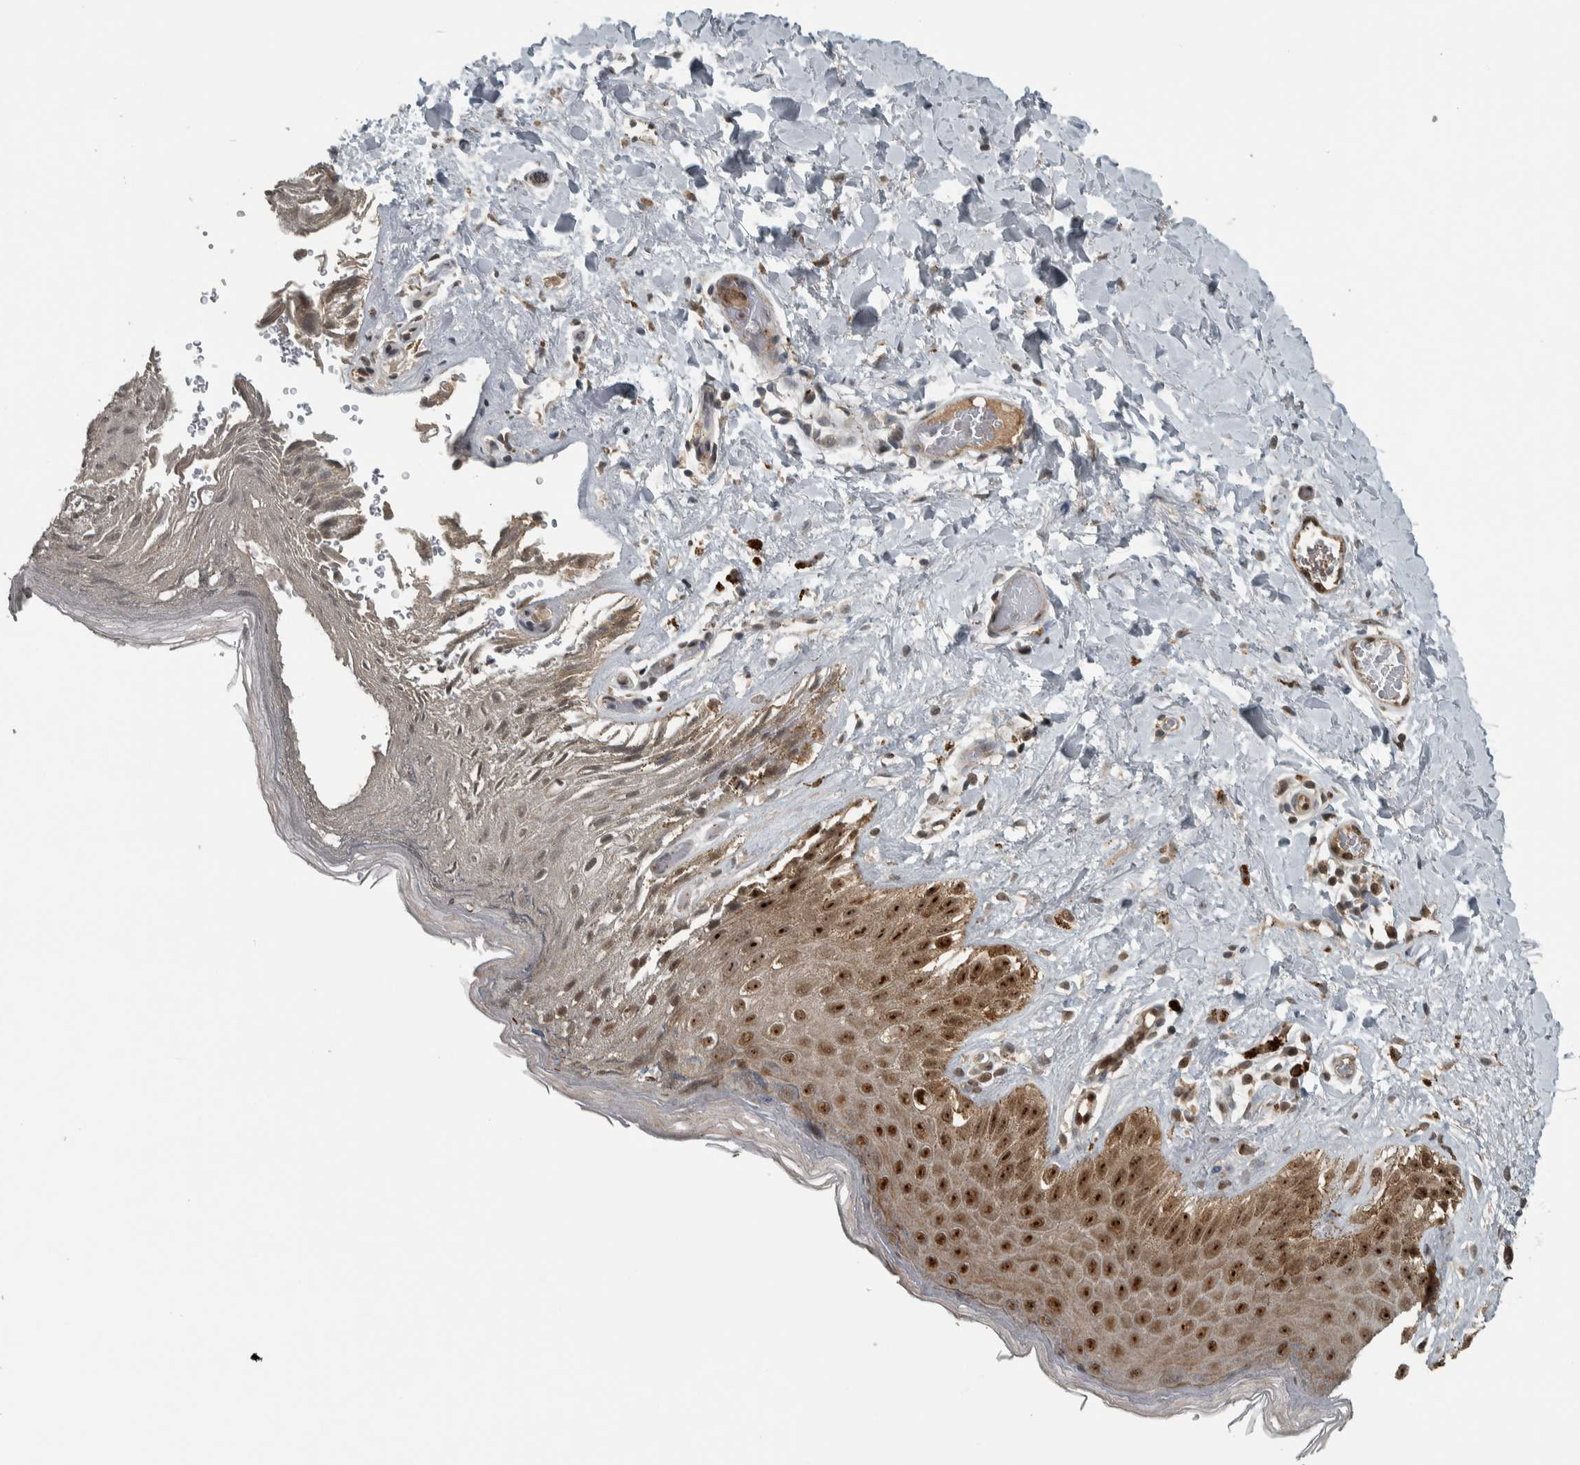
{"staining": {"intensity": "moderate", "quantity": ">75%", "location": "cytoplasmic/membranous,nuclear"}, "tissue": "skin", "cell_type": "Epidermal cells", "image_type": "normal", "snomed": [{"axis": "morphology", "description": "Normal tissue, NOS"}, {"axis": "topography", "description": "Anal"}], "caption": "Skin stained with a brown dye shows moderate cytoplasmic/membranous,nuclear positive expression in approximately >75% of epidermal cells.", "gene": "XPO5", "patient": {"sex": "male", "age": 44}}